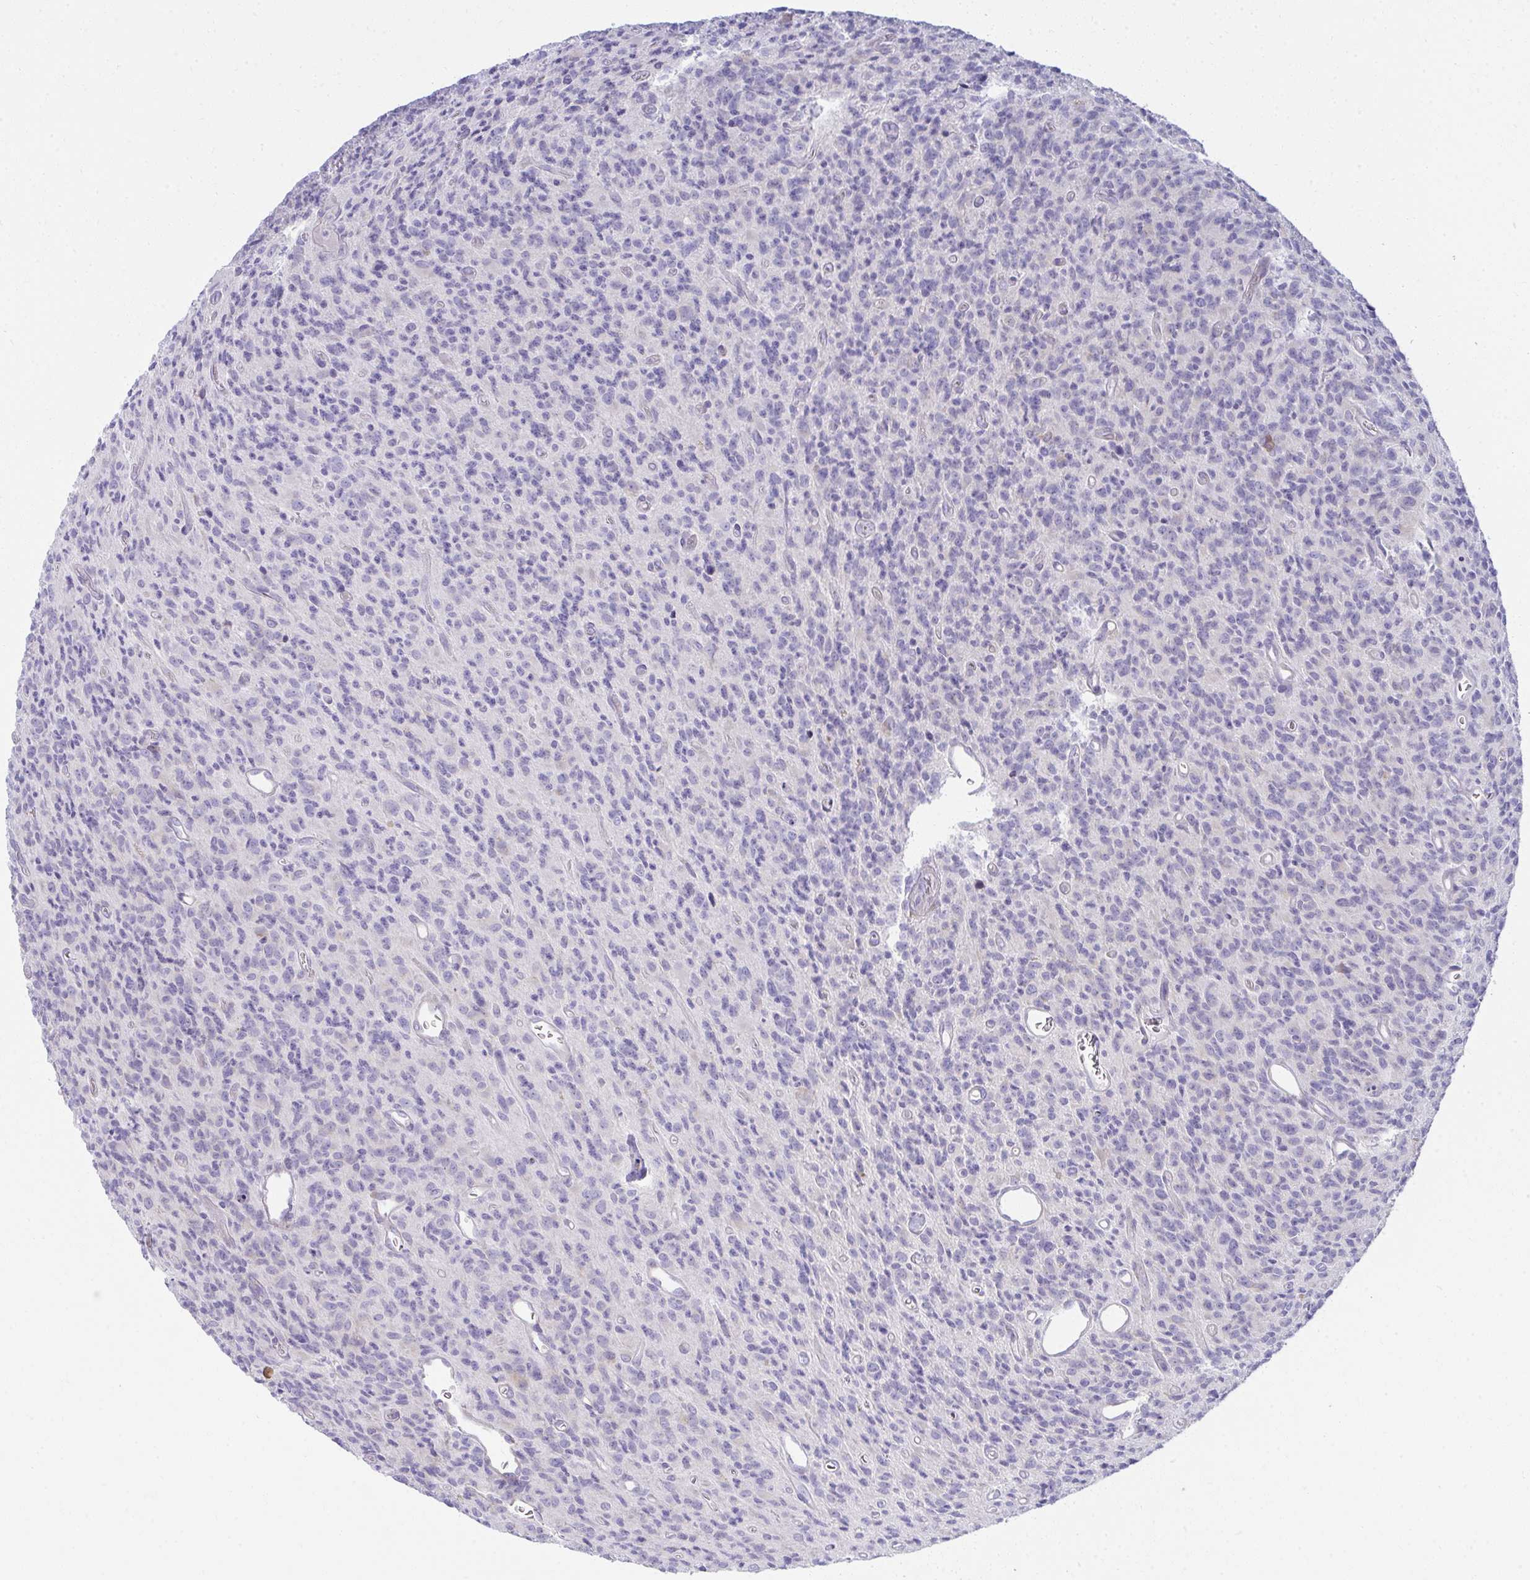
{"staining": {"intensity": "negative", "quantity": "none", "location": "none"}, "tissue": "glioma", "cell_type": "Tumor cells", "image_type": "cancer", "snomed": [{"axis": "morphology", "description": "Glioma, malignant, High grade"}, {"axis": "topography", "description": "Brain"}], "caption": "A high-resolution micrograph shows IHC staining of glioma, which demonstrates no significant expression in tumor cells. Nuclei are stained in blue.", "gene": "FASLG", "patient": {"sex": "male", "age": 76}}